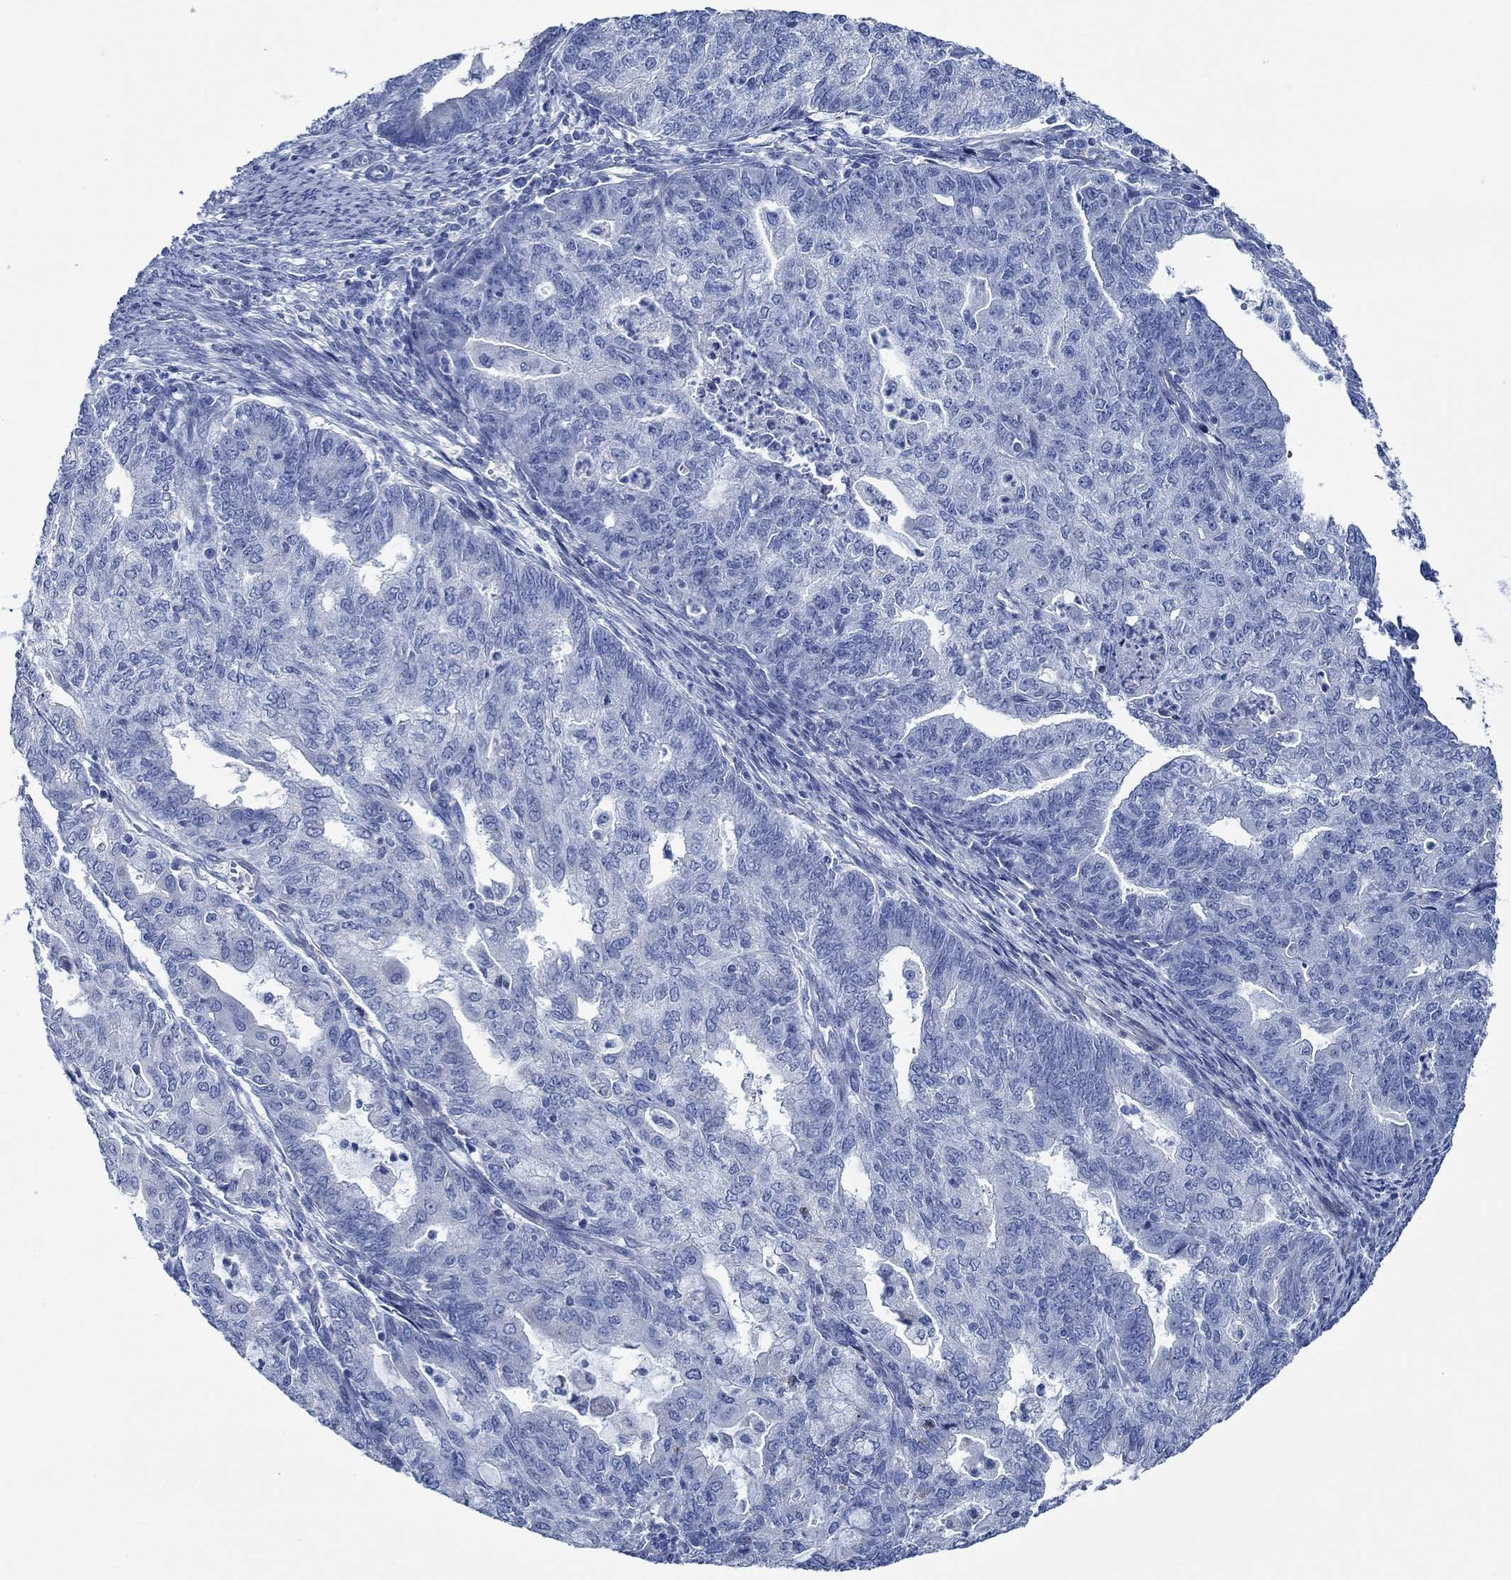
{"staining": {"intensity": "negative", "quantity": "none", "location": "none"}, "tissue": "endometrial cancer", "cell_type": "Tumor cells", "image_type": "cancer", "snomed": [{"axis": "morphology", "description": "Adenocarcinoma, NOS"}, {"axis": "topography", "description": "Endometrium"}], "caption": "Protein analysis of adenocarcinoma (endometrial) shows no significant positivity in tumor cells.", "gene": "SVEP1", "patient": {"sex": "female", "age": 82}}